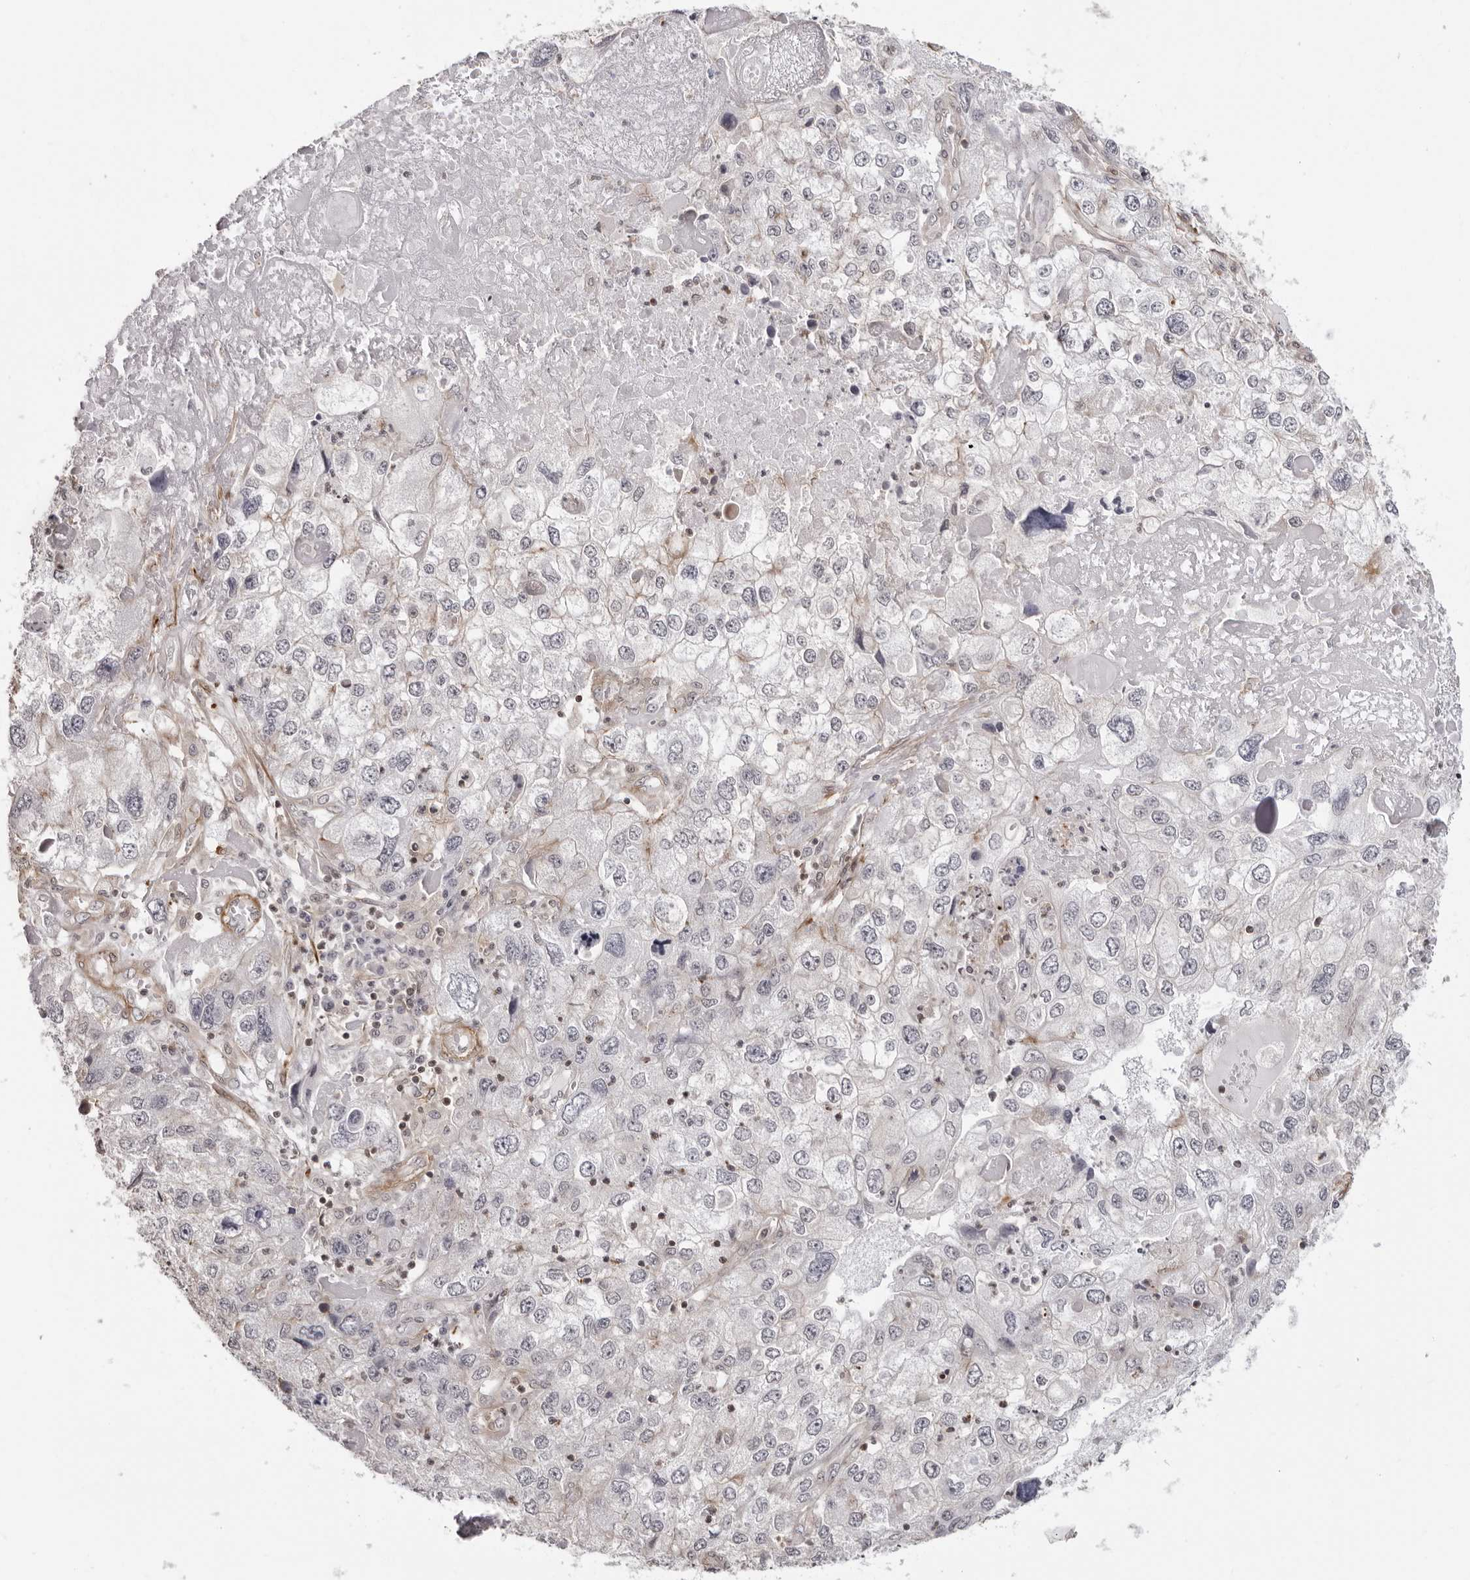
{"staining": {"intensity": "negative", "quantity": "none", "location": "none"}, "tissue": "endometrial cancer", "cell_type": "Tumor cells", "image_type": "cancer", "snomed": [{"axis": "morphology", "description": "Adenocarcinoma, NOS"}, {"axis": "topography", "description": "Endometrium"}], "caption": "Tumor cells show no significant positivity in endometrial cancer (adenocarcinoma).", "gene": "UNK", "patient": {"sex": "female", "age": 49}}